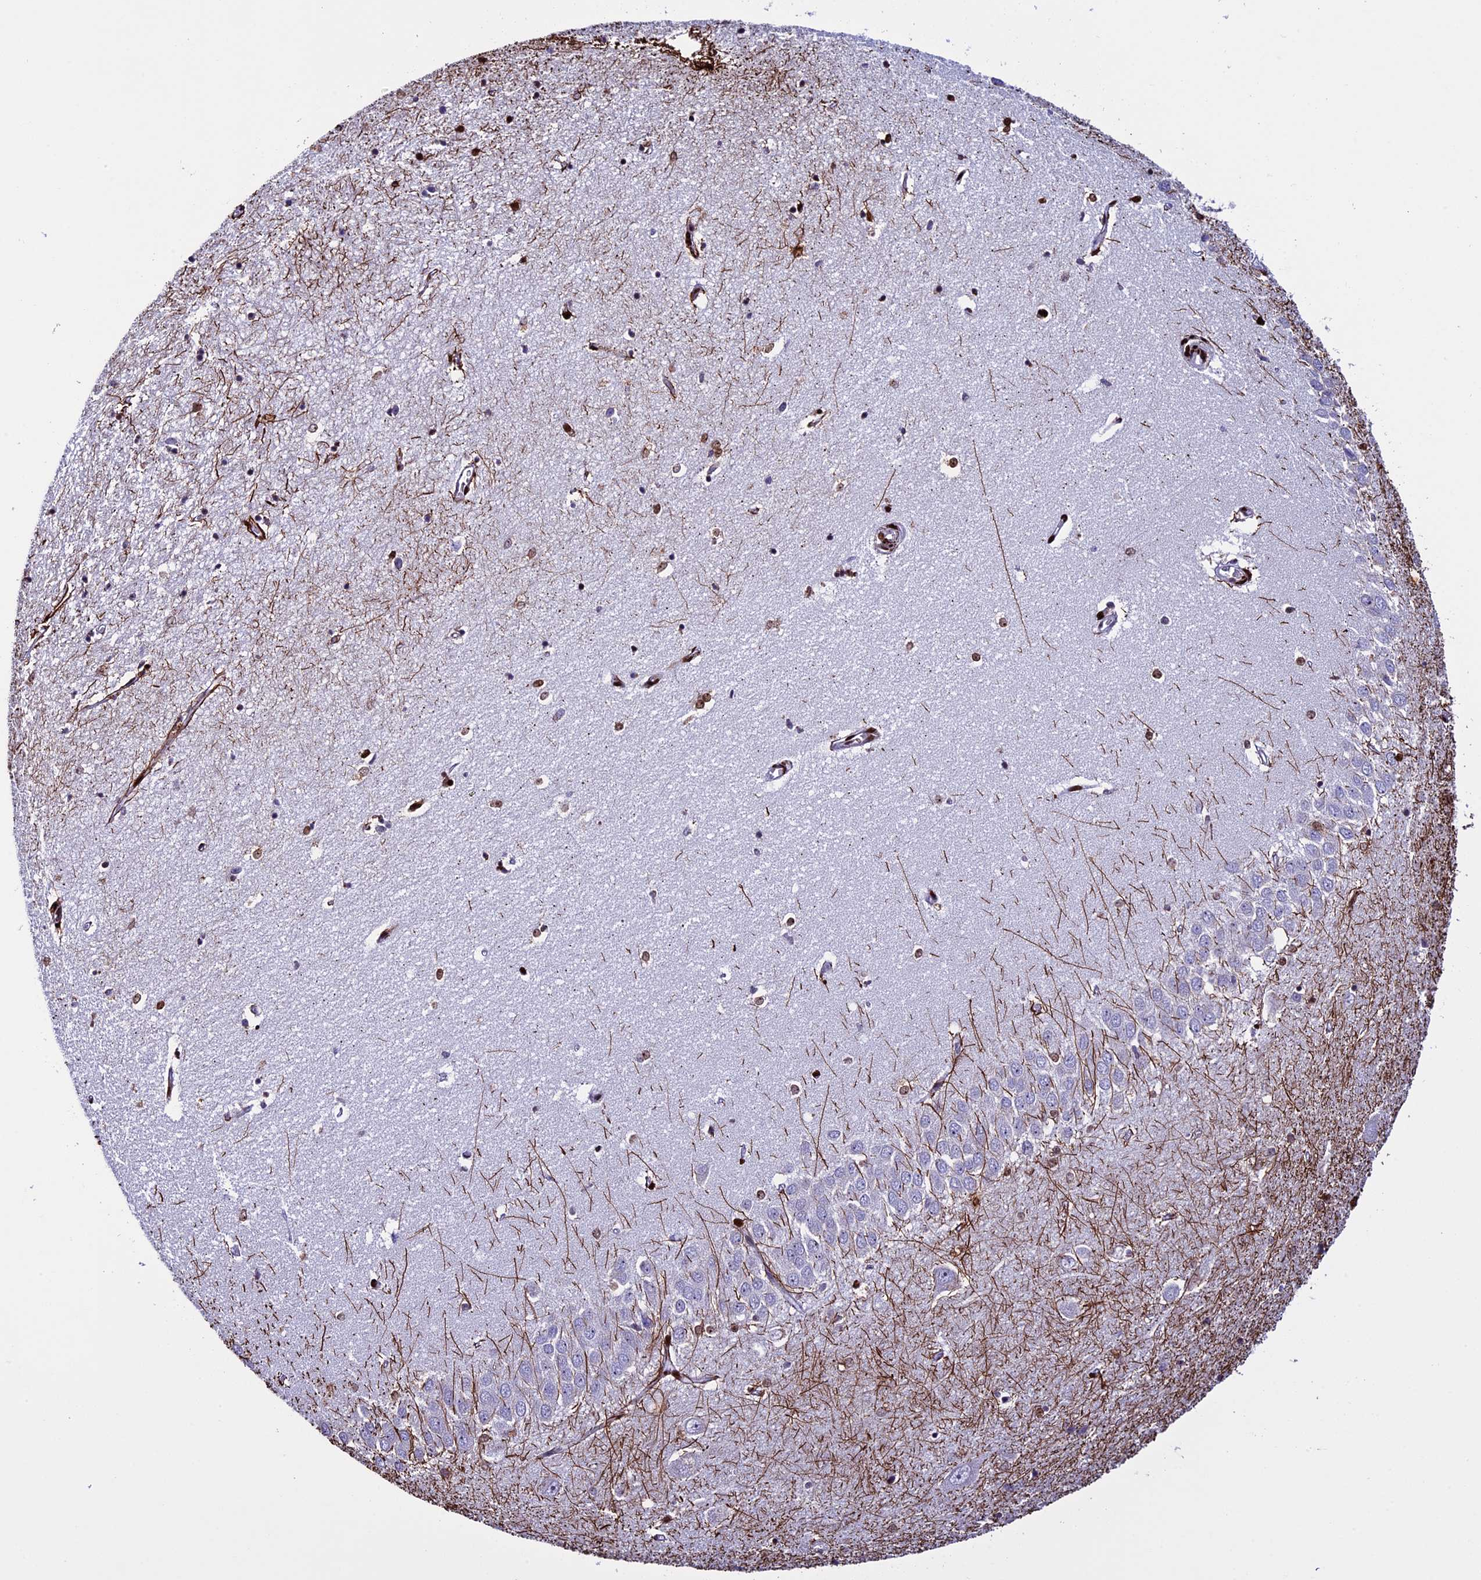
{"staining": {"intensity": "strong", "quantity": "25%-75%", "location": "cytoplasmic/membranous,nuclear"}, "tissue": "hippocampus", "cell_type": "Glial cells", "image_type": "normal", "snomed": [{"axis": "morphology", "description": "Normal tissue, NOS"}, {"axis": "topography", "description": "Hippocampus"}], "caption": "Glial cells exhibit high levels of strong cytoplasmic/membranous,nuclear positivity in about 25%-75% of cells in benign hippocampus. (DAB IHC with brightfield microscopy, high magnification).", "gene": "BTBD3", "patient": {"sex": "female", "age": 64}}